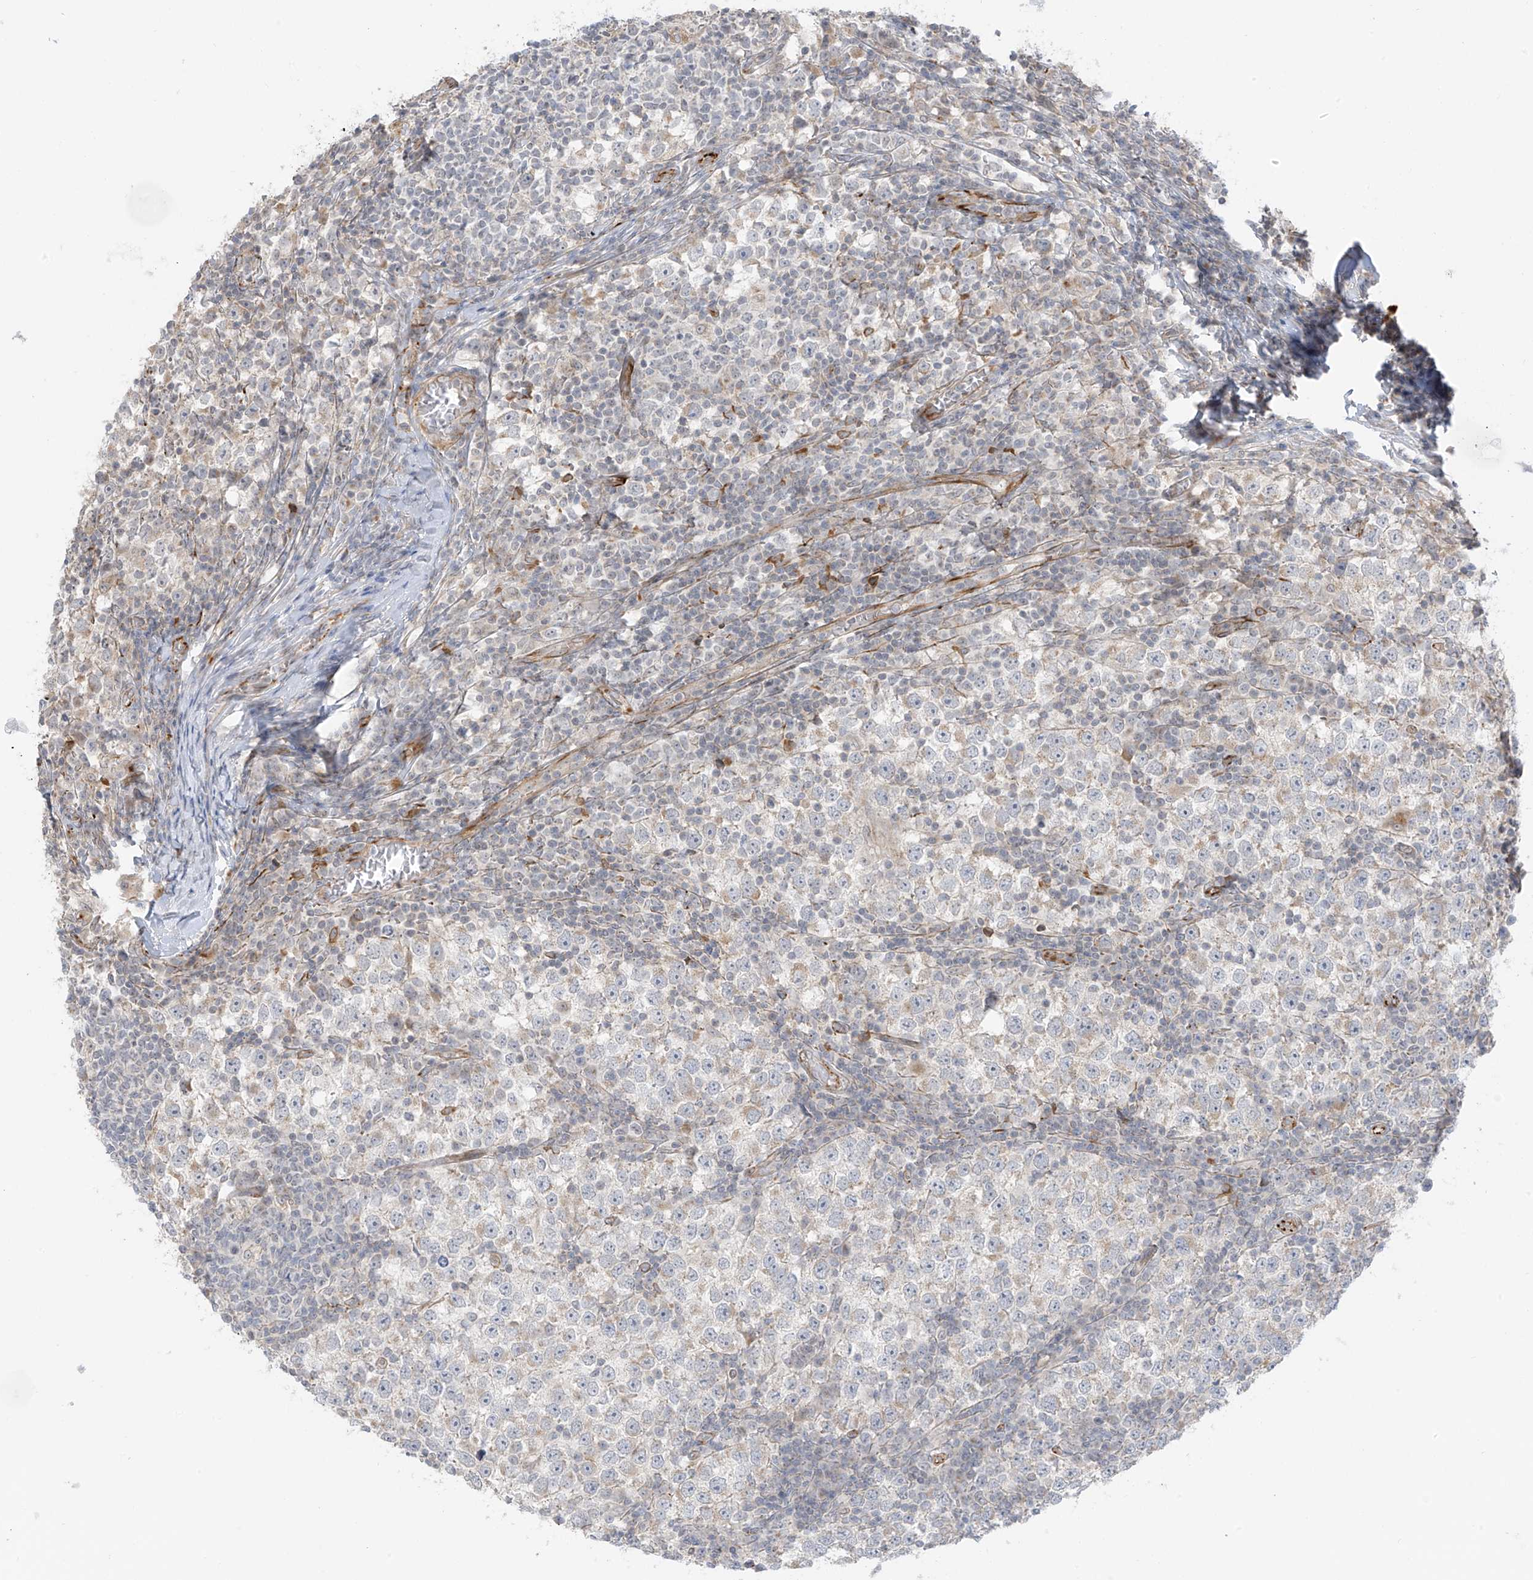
{"staining": {"intensity": "negative", "quantity": "none", "location": "none"}, "tissue": "testis cancer", "cell_type": "Tumor cells", "image_type": "cancer", "snomed": [{"axis": "morphology", "description": "Seminoma, NOS"}, {"axis": "topography", "description": "Testis"}], "caption": "High power microscopy micrograph of an immunohistochemistry histopathology image of testis seminoma, revealing no significant staining in tumor cells.", "gene": "HS6ST2", "patient": {"sex": "male", "age": 65}}